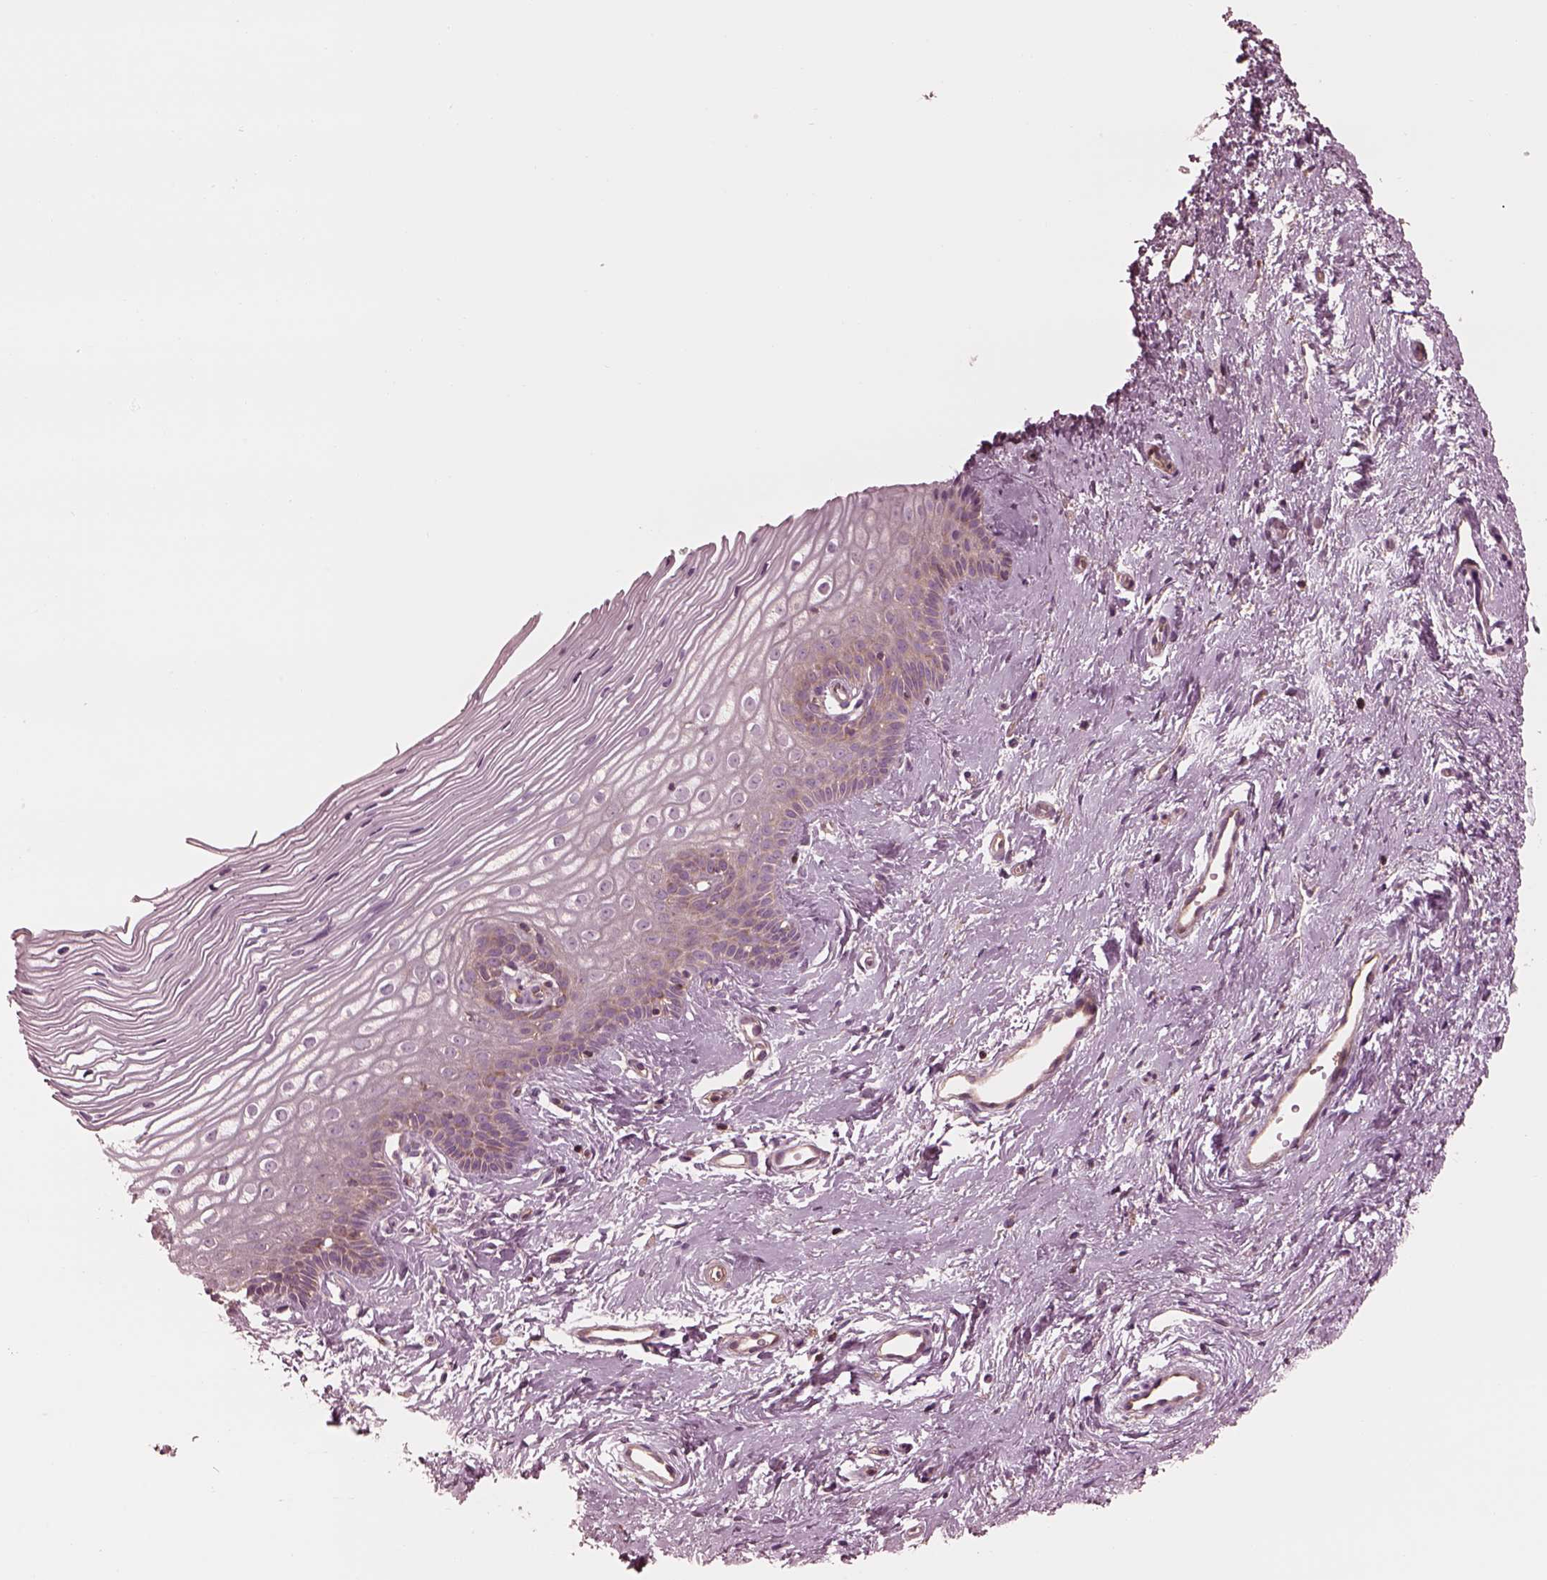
{"staining": {"intensity": "weak", "quantity": ">75%", "location": "cytoplasmic/membranous"}, "tissue": "cervix", "cell_type": "Glandular cells", "image_type": "normal", "snomed": [{"axis": "morphology", "description": "Normal tissue, NOS"}, {"axis": "topography", "description": "Cervix"}], "caption": "Protein expression analysis of benign cervix reveals weak cytoplasmic/membranous staining in about >75% of glandular cells. (Stains: DAB (3,3'-diaminobenzidine) in brown, nuclei in blue, Microscopy: brightfield microscopy at high magnification).", "gene": "STK33", "patient": {"sex": "female", "age": 40}}